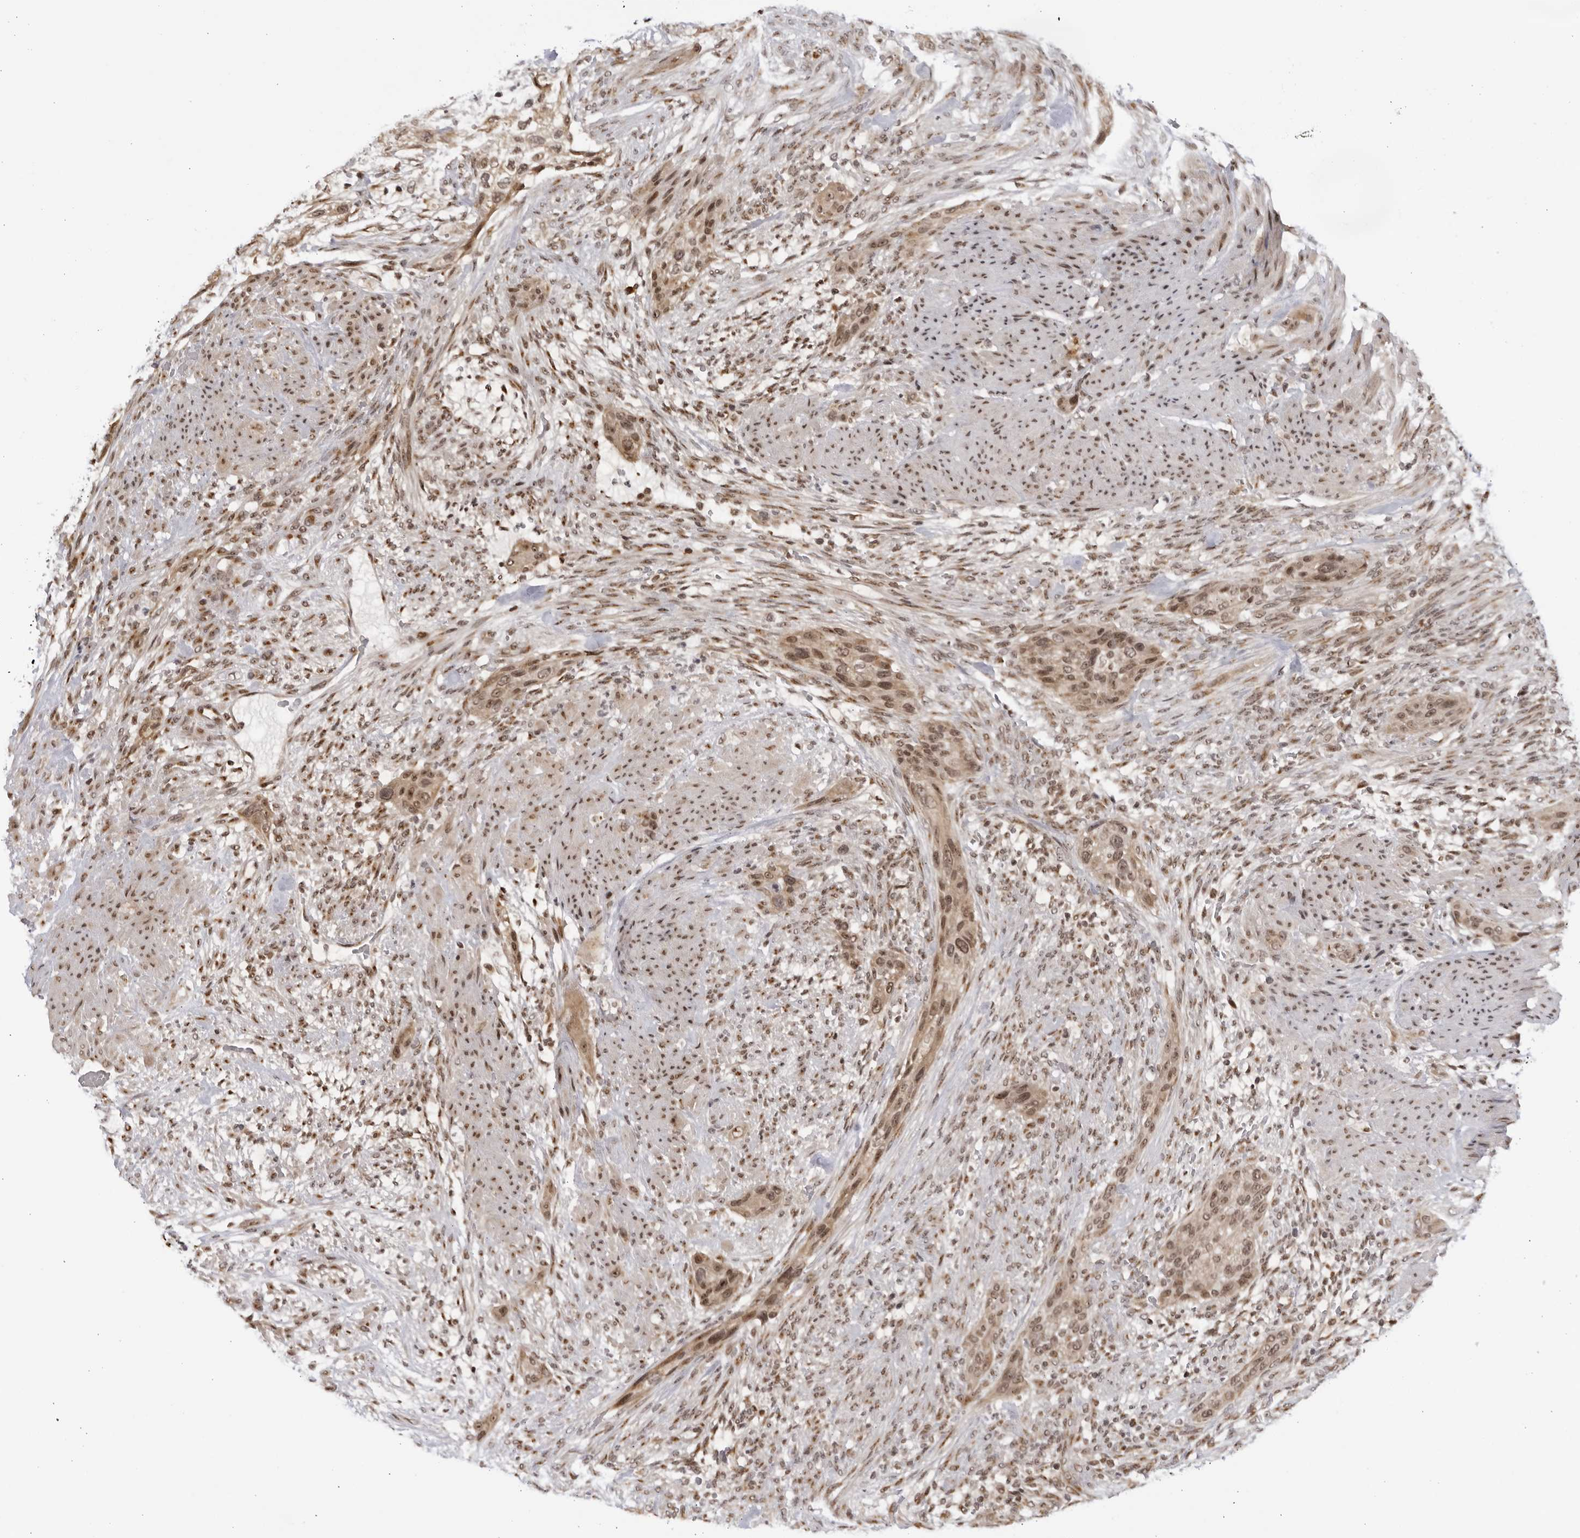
{"staining": {"intensity": "moderate", "quantity": ">75%", "location": "cytoplasmic/membranous,nuclear"}, "tissue": "urothelial cancer", "cell_type": "Tumor cells", "image_type": "cancer", "snomed": [{"axis": "morphology", "description": "Urothelial carcinoma, High grade"}, {"axis": "topography", "description": "Urinary bladder"}], "caption": "Immunohistochemical staining of human urothelial cancer demonstrates moderate cytoplasmic/membranous and nuclear protein staining in approximately >75% of tumor cells.", "gene": "RASGEF1C", "patient": {"sex": "male", "age": 35}}